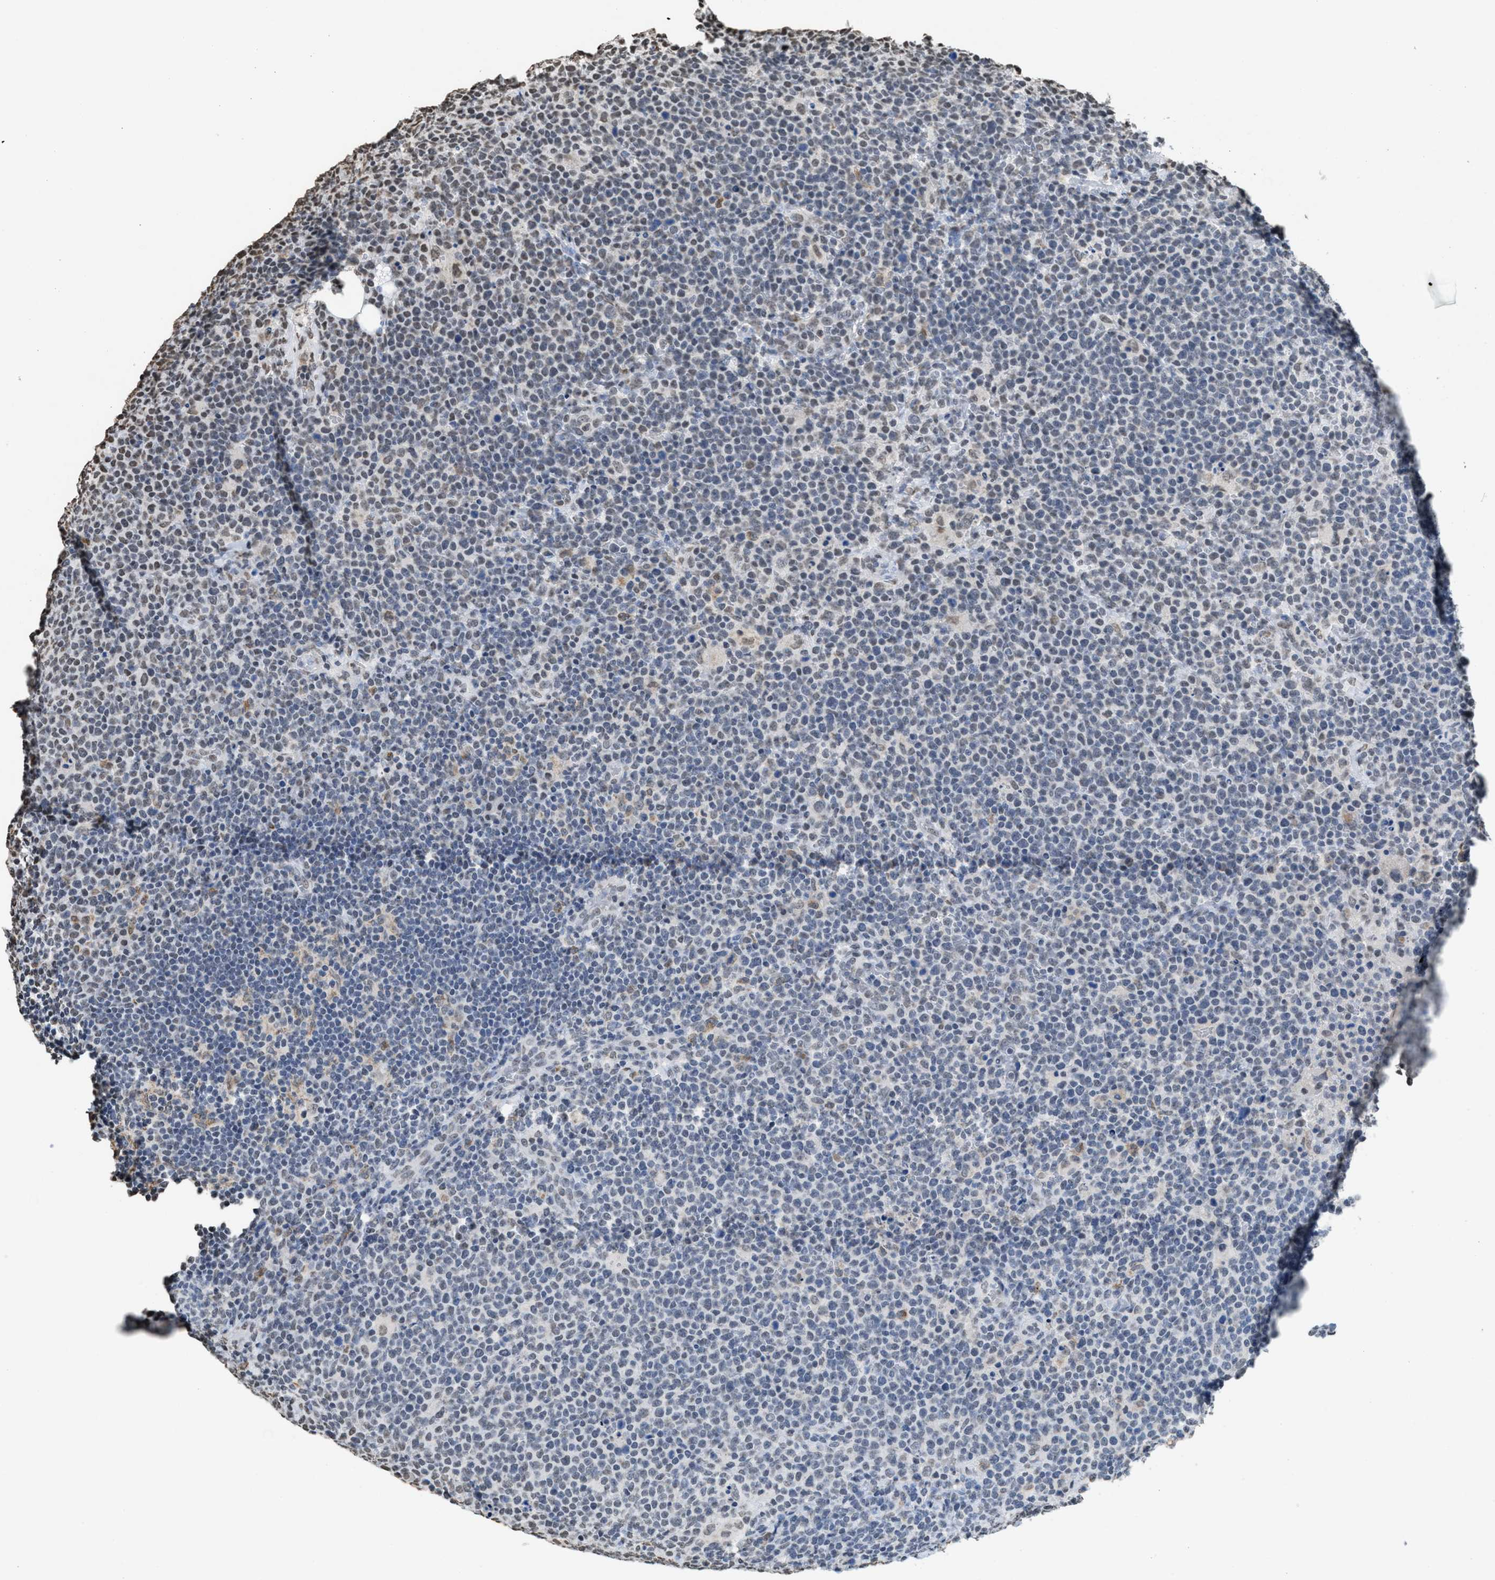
{"staining": {"intensity": "weak", "quantity": "<25%", "location": "nuclear"}, "tissue": "lymphoma", "cell_type": "Tumor cells", "image_type": "cancer", "snomed": [{"axis": "morphology", "description": "Malignant lymphoma, non-Hodgkin's type, High grade"}, {"axis": "topography", "description": "Lymph node"}], "caption": "An immunohistochemistry (IHC) micrograph of high-grade malignant lymphoma, non-Hodgkin's type is shown. There is no staining in tumor cells of high-grade malignant lymphoma, non-Hodgkin's type.", "gene": "NUP88", "patient": {"sex": "male", "age": 61}}